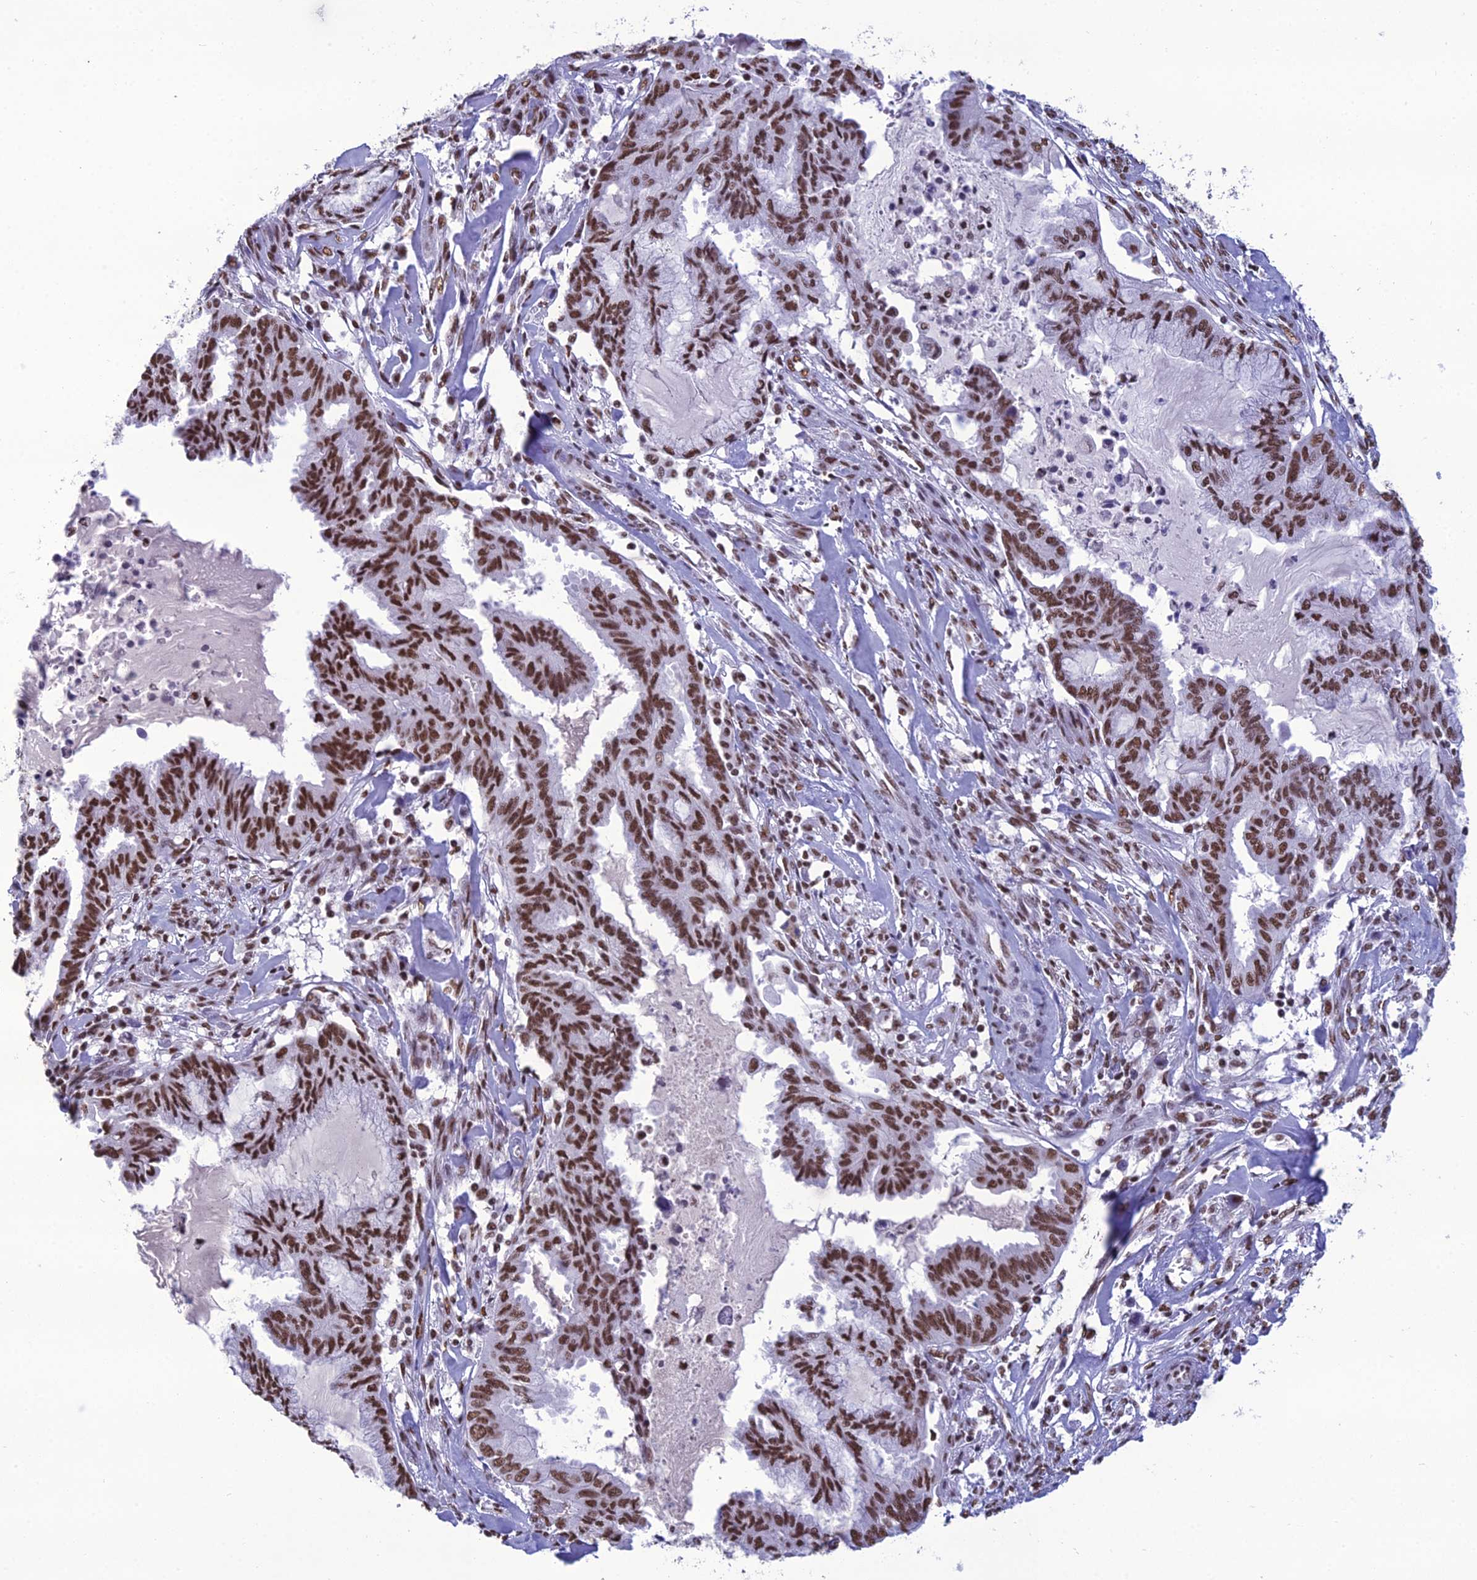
{"staining": {"intensity": "strong", "quantity": ">75%", "location": "nuclear"}, "tissue": "endometrial cancer", "cell_type": "Tumor cells", "image_type": "cancer", "snomed": [{"axis": "morphology", "description": "Adenocarcinoma, NOS"}, {"axis": "topography", "description": "Endometrium"}], "caption": "Immunohistochemical staining of human endometrial cancer (adenocarcinoma) reveals high levels of strong nuclear protein expression in approximately >75% of tumor cells.", "gene": "PRAMEF12", "patient": {"sex": "female", "age": 86}}